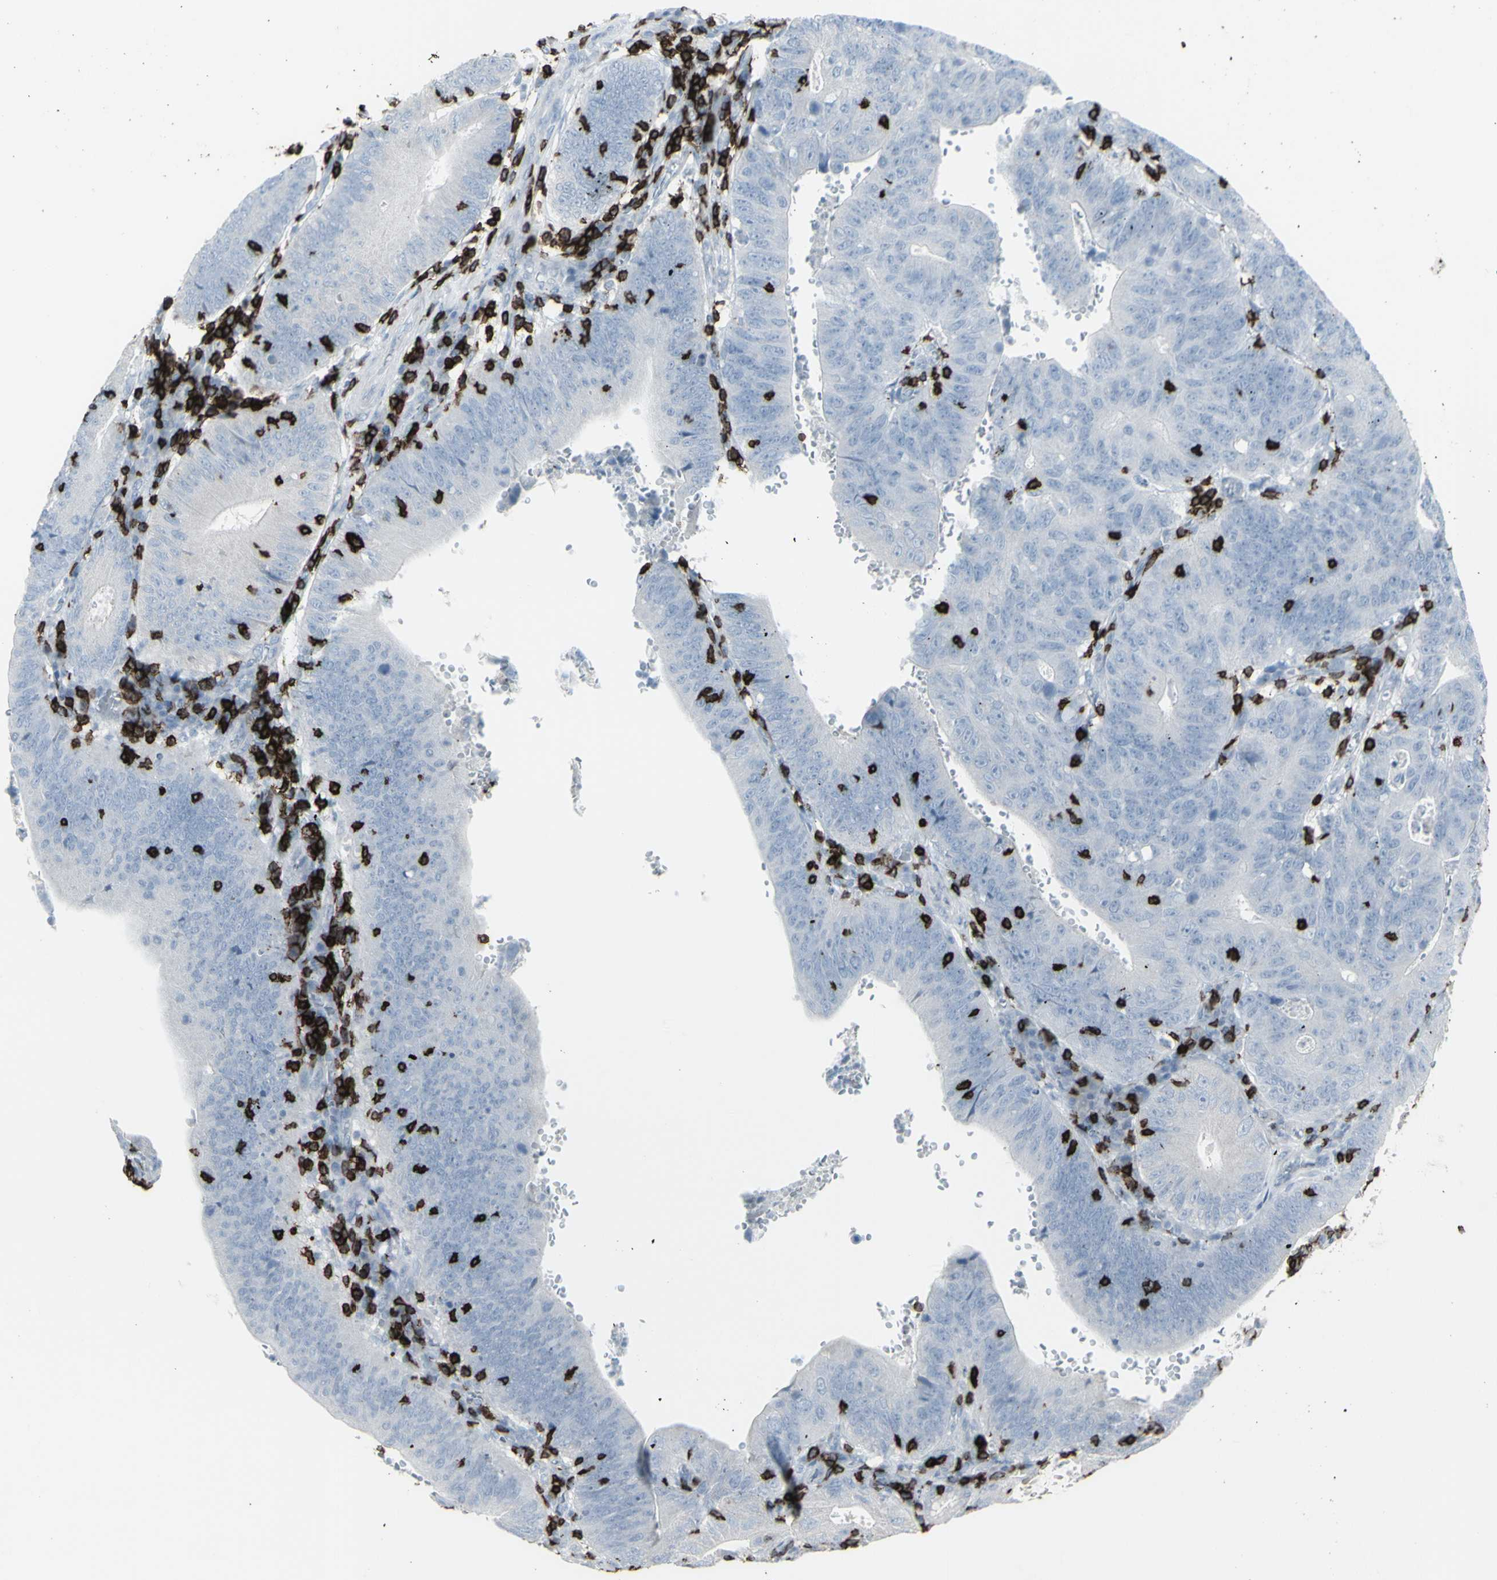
{"staining": {"intensity": "negative", "quantity": "none", "location": "none"}, "tissue": "stomach cancer", "cell_type": "Tumor cells", "image_type": "cancer", "snomed": [{"axis": "morphology", "description": "Adenocarcinoma, NOS"}, {"axis": "topography", "description": "Stomach"}], "caption": "This is an immunohistochemistry image of stomach cancer (adenocarcinoma). There is no staining in tumor cells.", "gene": "CD247", "patient": {"sex": "male", "age": 59}}